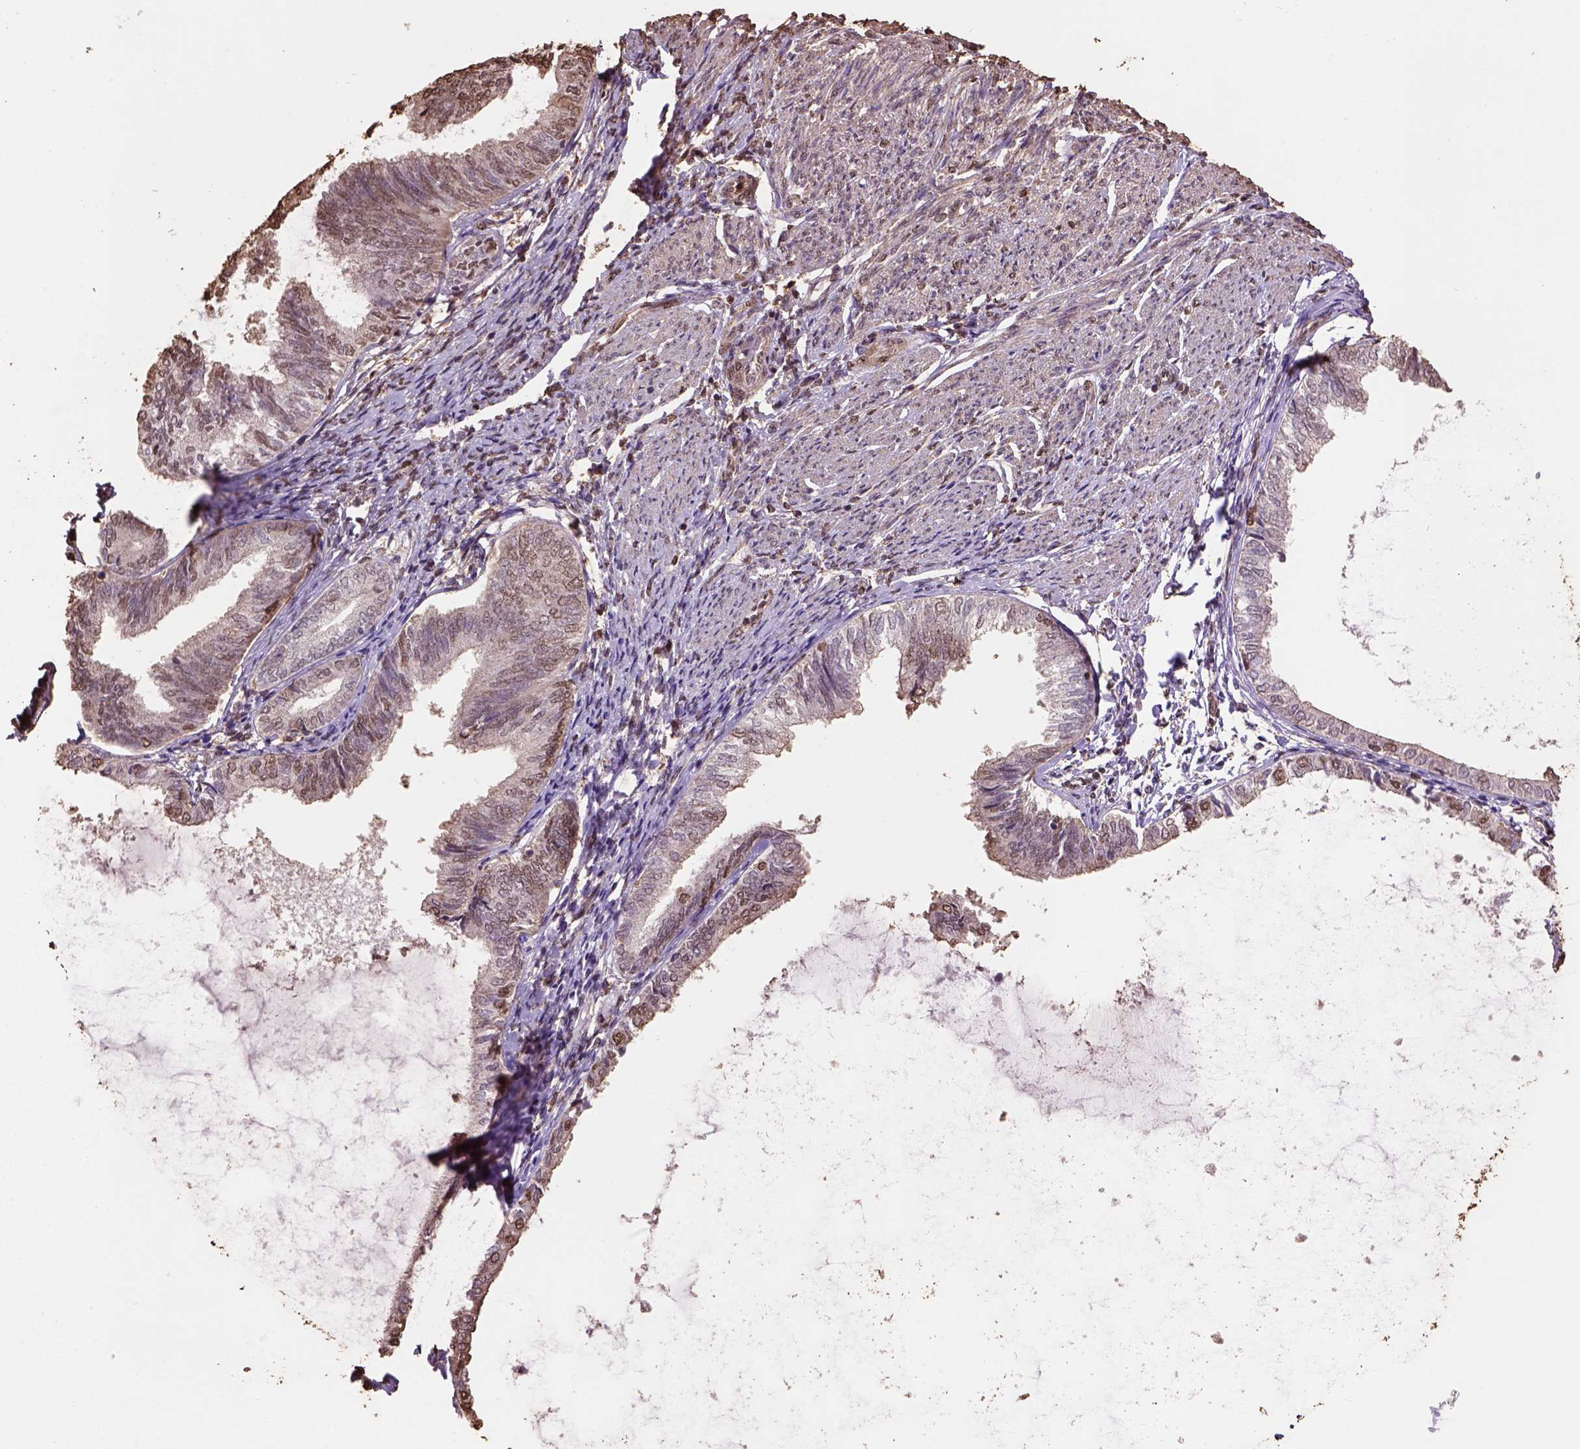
{"staining": {"intensity": "moderate", "quantity": "<25%", "location": "nuclear"}, "tissue": "endometrial cancer", "cell_type": "Tumor cells", "image_type": "cancer", "snomed": [{"axis": "morphology", "description": "Adenocarcinoma, NOS"}, {"axis": "topography", "description": "Endometrium"}], "caption": "Immunohistochemical staining of human endometrial cancer reveals low levels of moderate nuclear expression in approximately <25% of tumor cells.", "gene": "CSTF2T", "patient": {"sex": "female", "age": 68}}